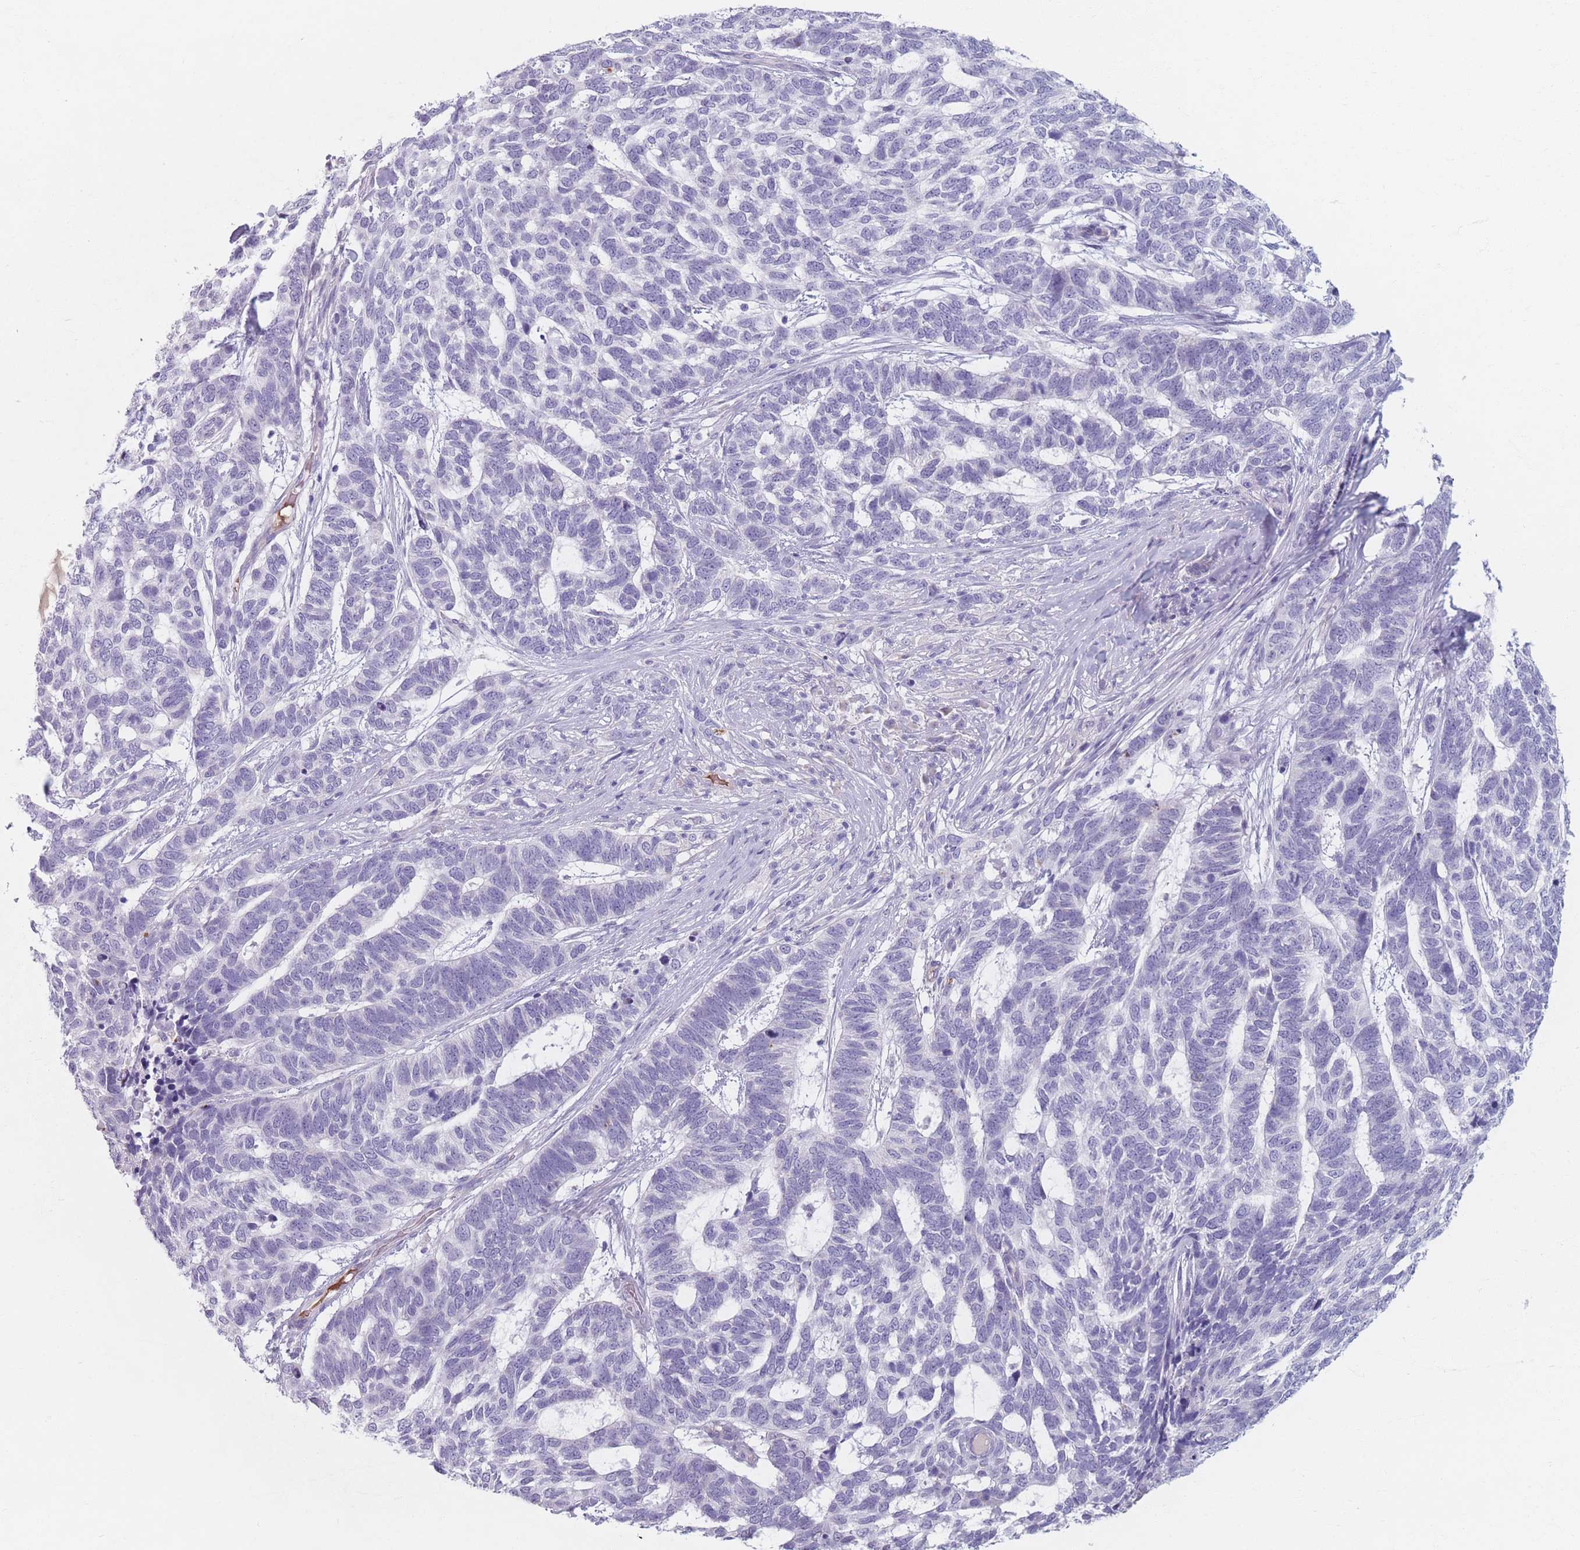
{"staining": {"intensity": "negative", "quantity": "none", "location": "none"}, "tissue": "skin cancer", "cell_type": "Tumor cells", "image_type": "cancer", "snomed": [{"axis": "morphology", "description": "Basal cell carcinoma"}, {"axis": "topography", "description": "Skin"}], "caption": "There is no significant expression in tumor cells of skin basal cell carcinoma.", "gene": "PIGM", "patient": {"sex": "female", "age": 65}}